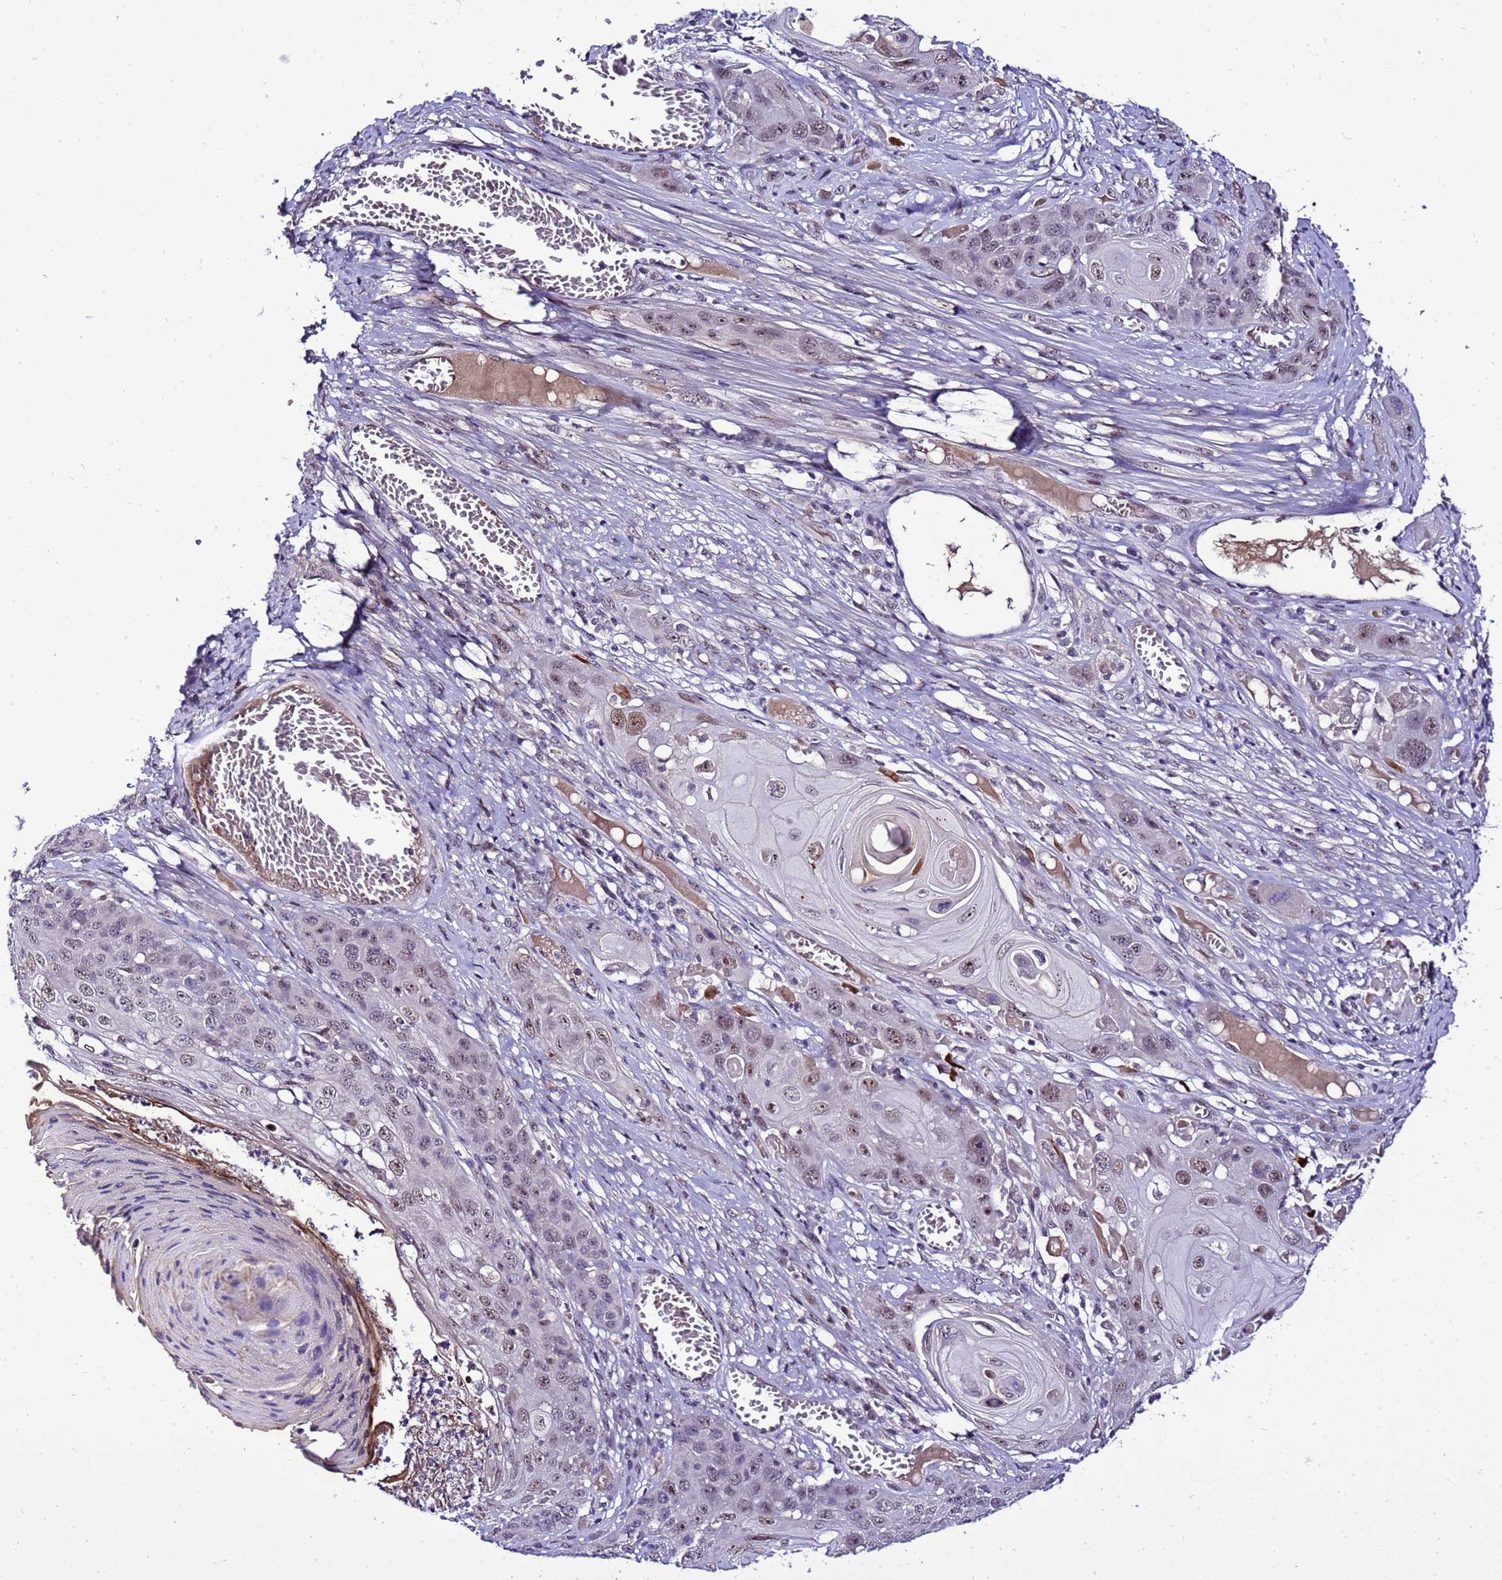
{"staining": {"intensity": "moderate", "quantity": ">75%", "location": "nuclear"}, "tissue": "skin cancer", "cell_type": "Tumor cells", "image_type": "cancer", "snomed": [{"axis": "morphology", "description": "Squamous cell carcinoma, NOS"}, {"axis": "topography", "description": "Skin"}], "caption": "Immunohistochemical staining of human skin cancer exhibits medium levels of moderate nuclear positivity in approximately >75% of tumor cells. The staining is performed using DAB (3,3'-diaminobenzidine) brown chromogen to label protein expression. The nuclei are counter-stained blue using hematoxylin.", "gene": "C19orf47", "patient": {"sex": "male", "age": 55}}